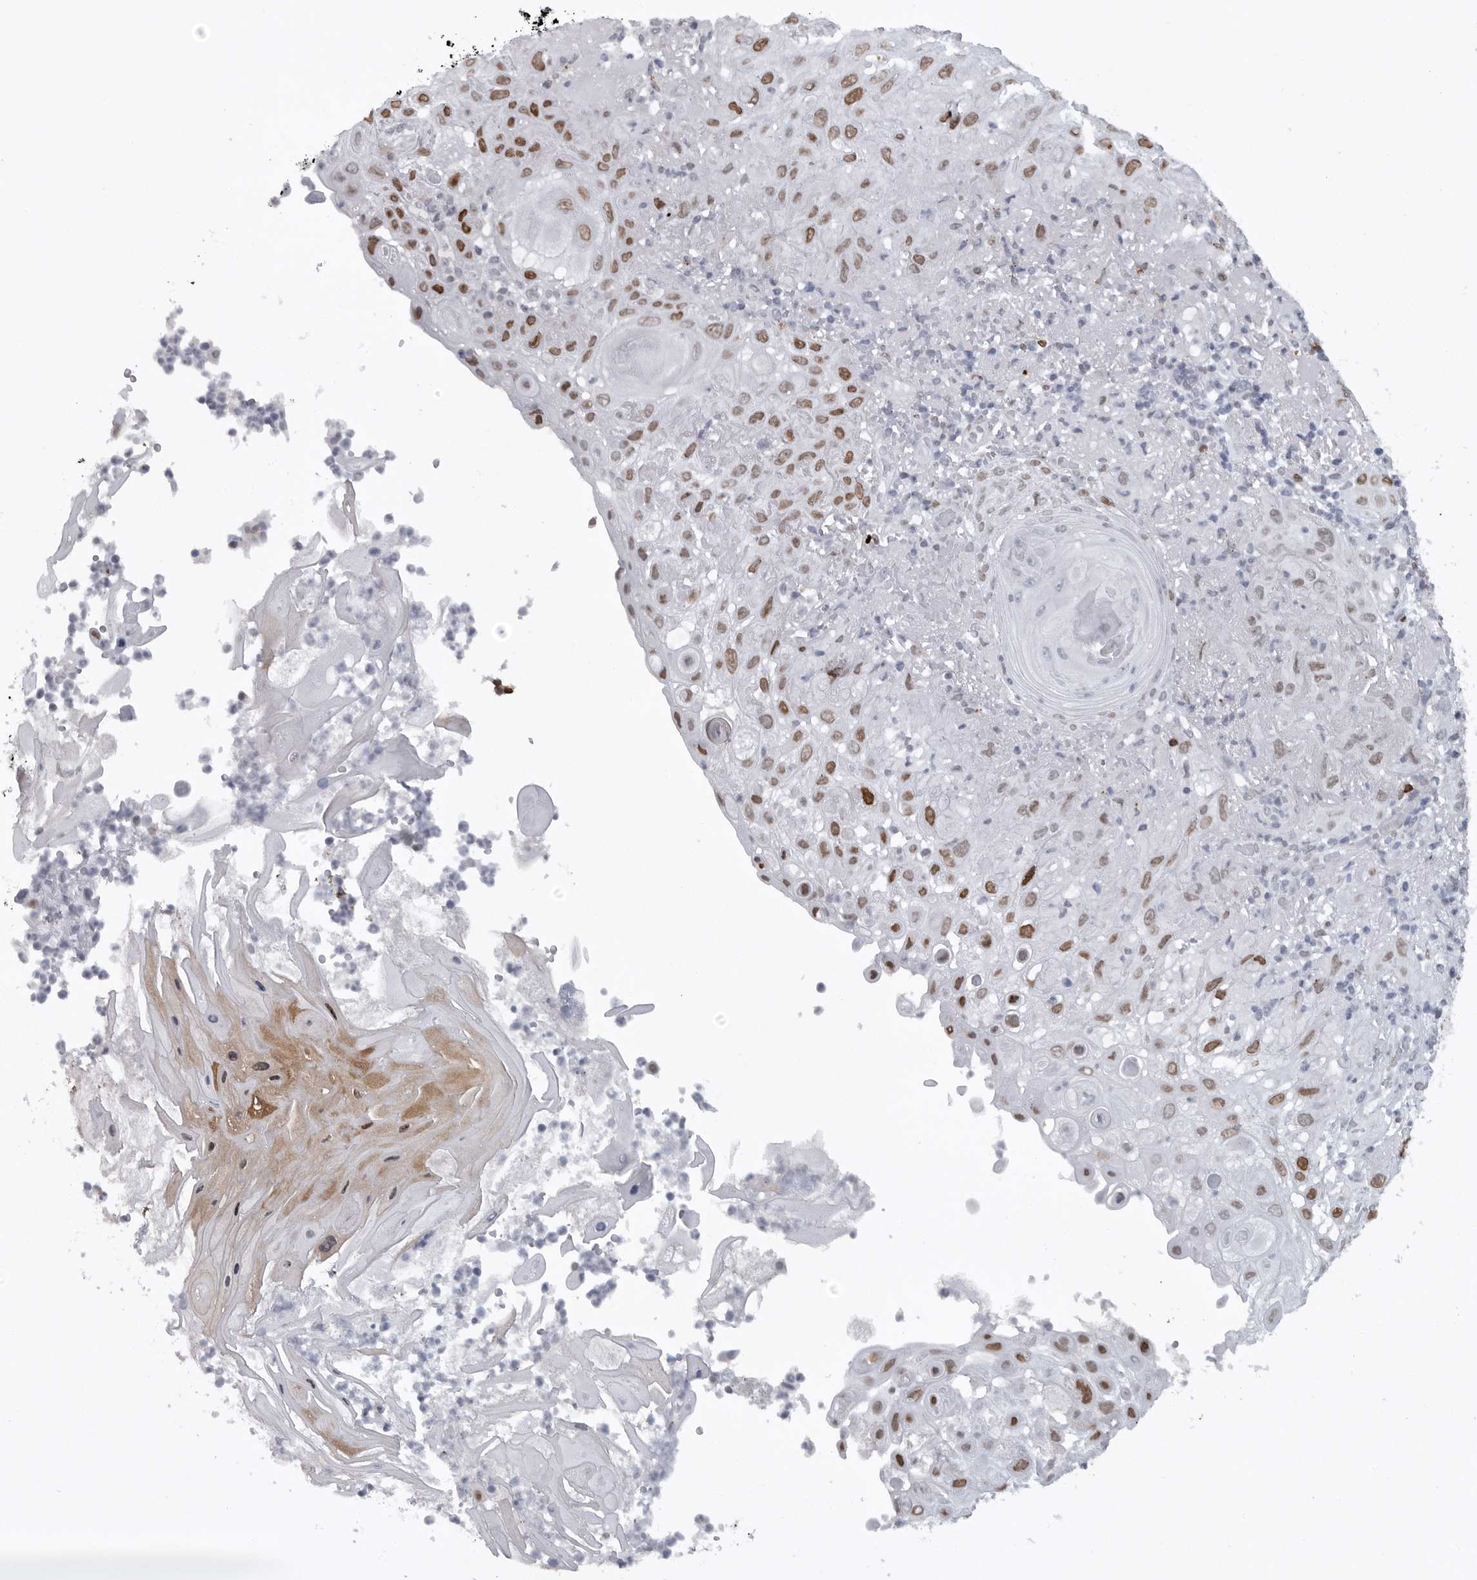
{"staining": {"intensity": "strong", "quantity": "25%-75%", "location": "nuclear"}, "tissue": "skin cancer", "cell_type": "Tumor cells", "image_type": "cancer", "snomed": [{"axis": "morphology", "description": "Normal tissue, NOS"}, {"axis": "morphology", "description": "Squamous cell carcinoma, NOS"}, {"axis": "topography", "description": "Skin"}], "caption": "This image reveals IHC staining of human squamous cell carcinoma (skin), with high strong nuclear positivity in approximately 25%-75% of tumor cells.", "gene": "HMGN3", "patient": {"sex": "female", "age": 96}}